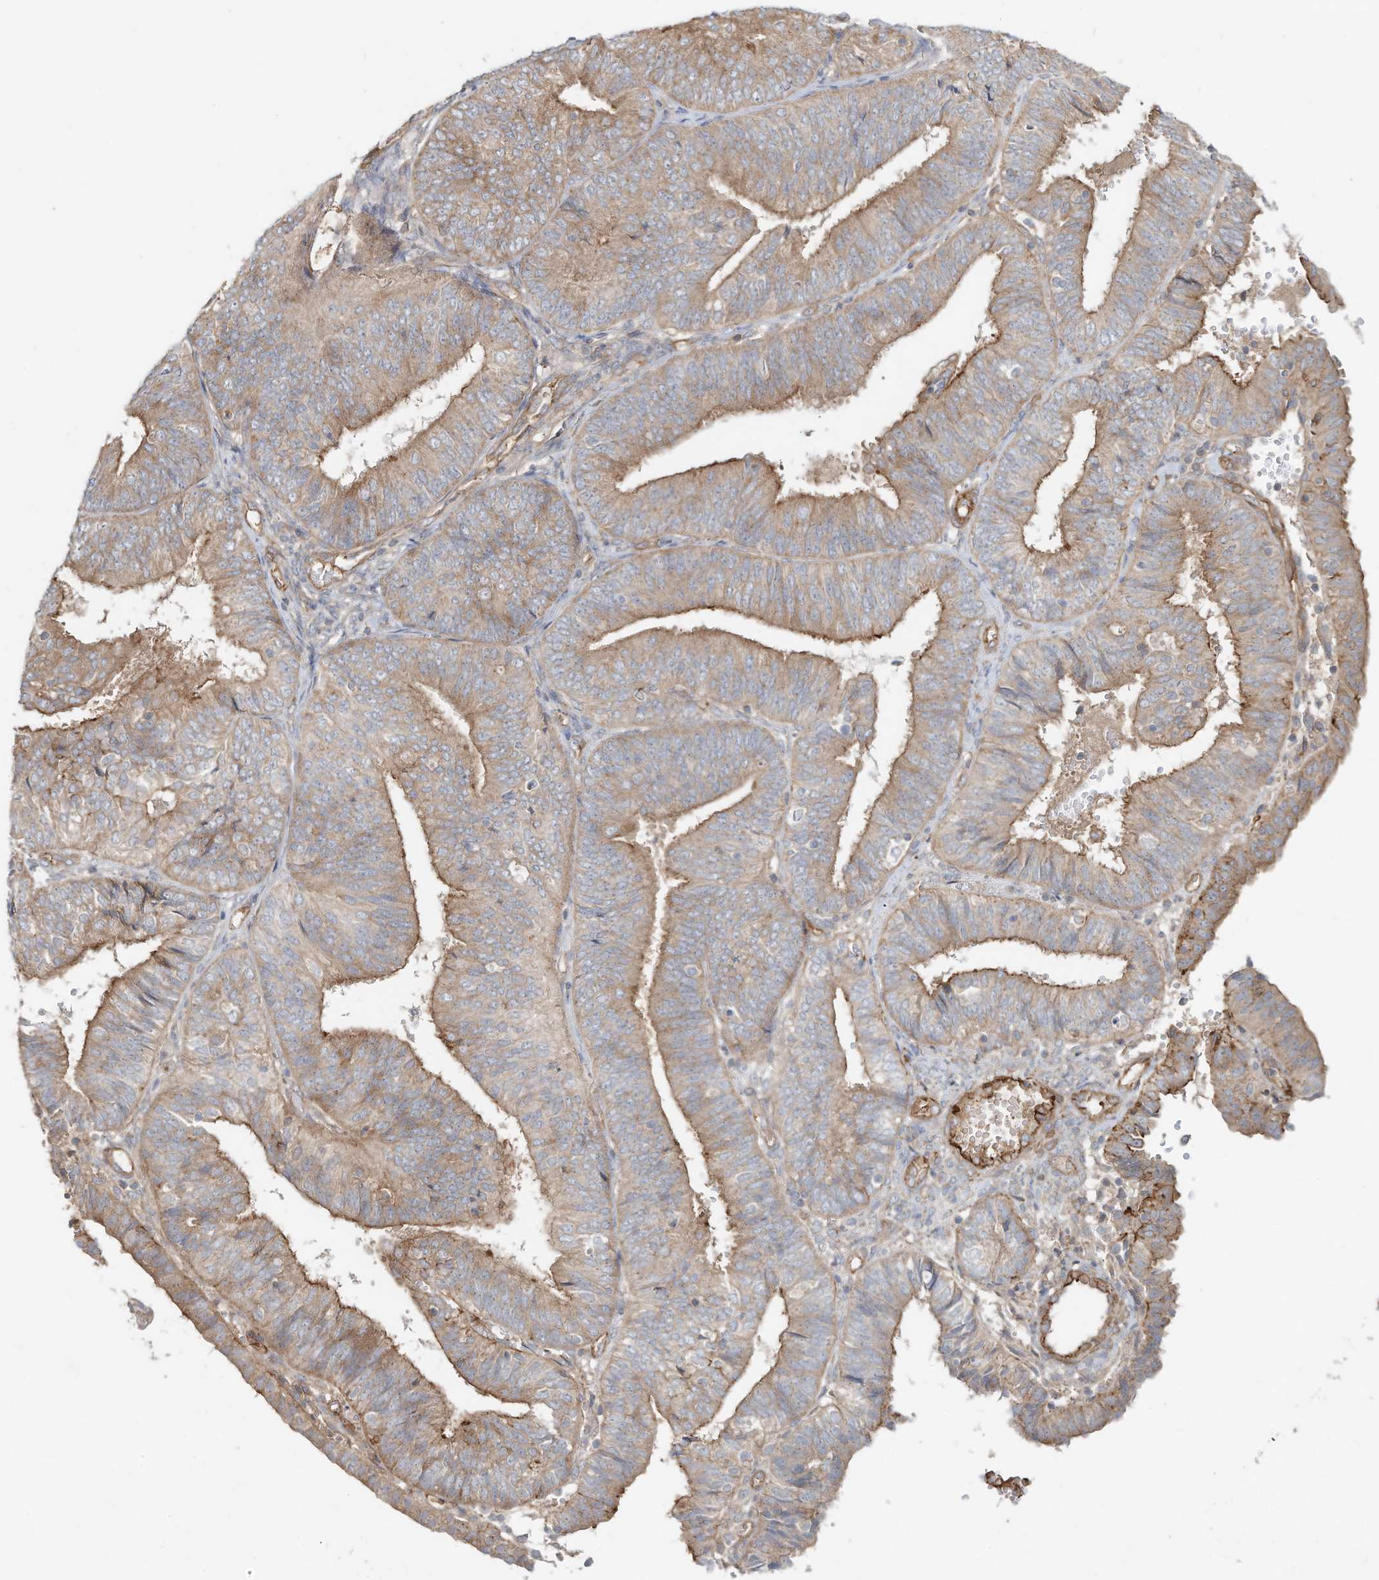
{"staining": {"intensity": "moderate", "quantity": ">75%", "location": "cytoplasmic/membranous"}, "tissue": "endometrial cancer", "cell_type": "Tumor cells", "image_type": "cancer", "snomed": [{"axis": "morphology", "description": "Adenocarcinoma, NOS"}, {"axis": "topography", "description": "Endometrium"}], "caption": "Immunohistochemical staining of endometrial adenocarcinoma displays medium levels of moderate cytoplasmic/membranous expression in approximately >75% of tumor cells.", "gene": "HTR5A", "patient": {"sex": "female", "age": 58}}